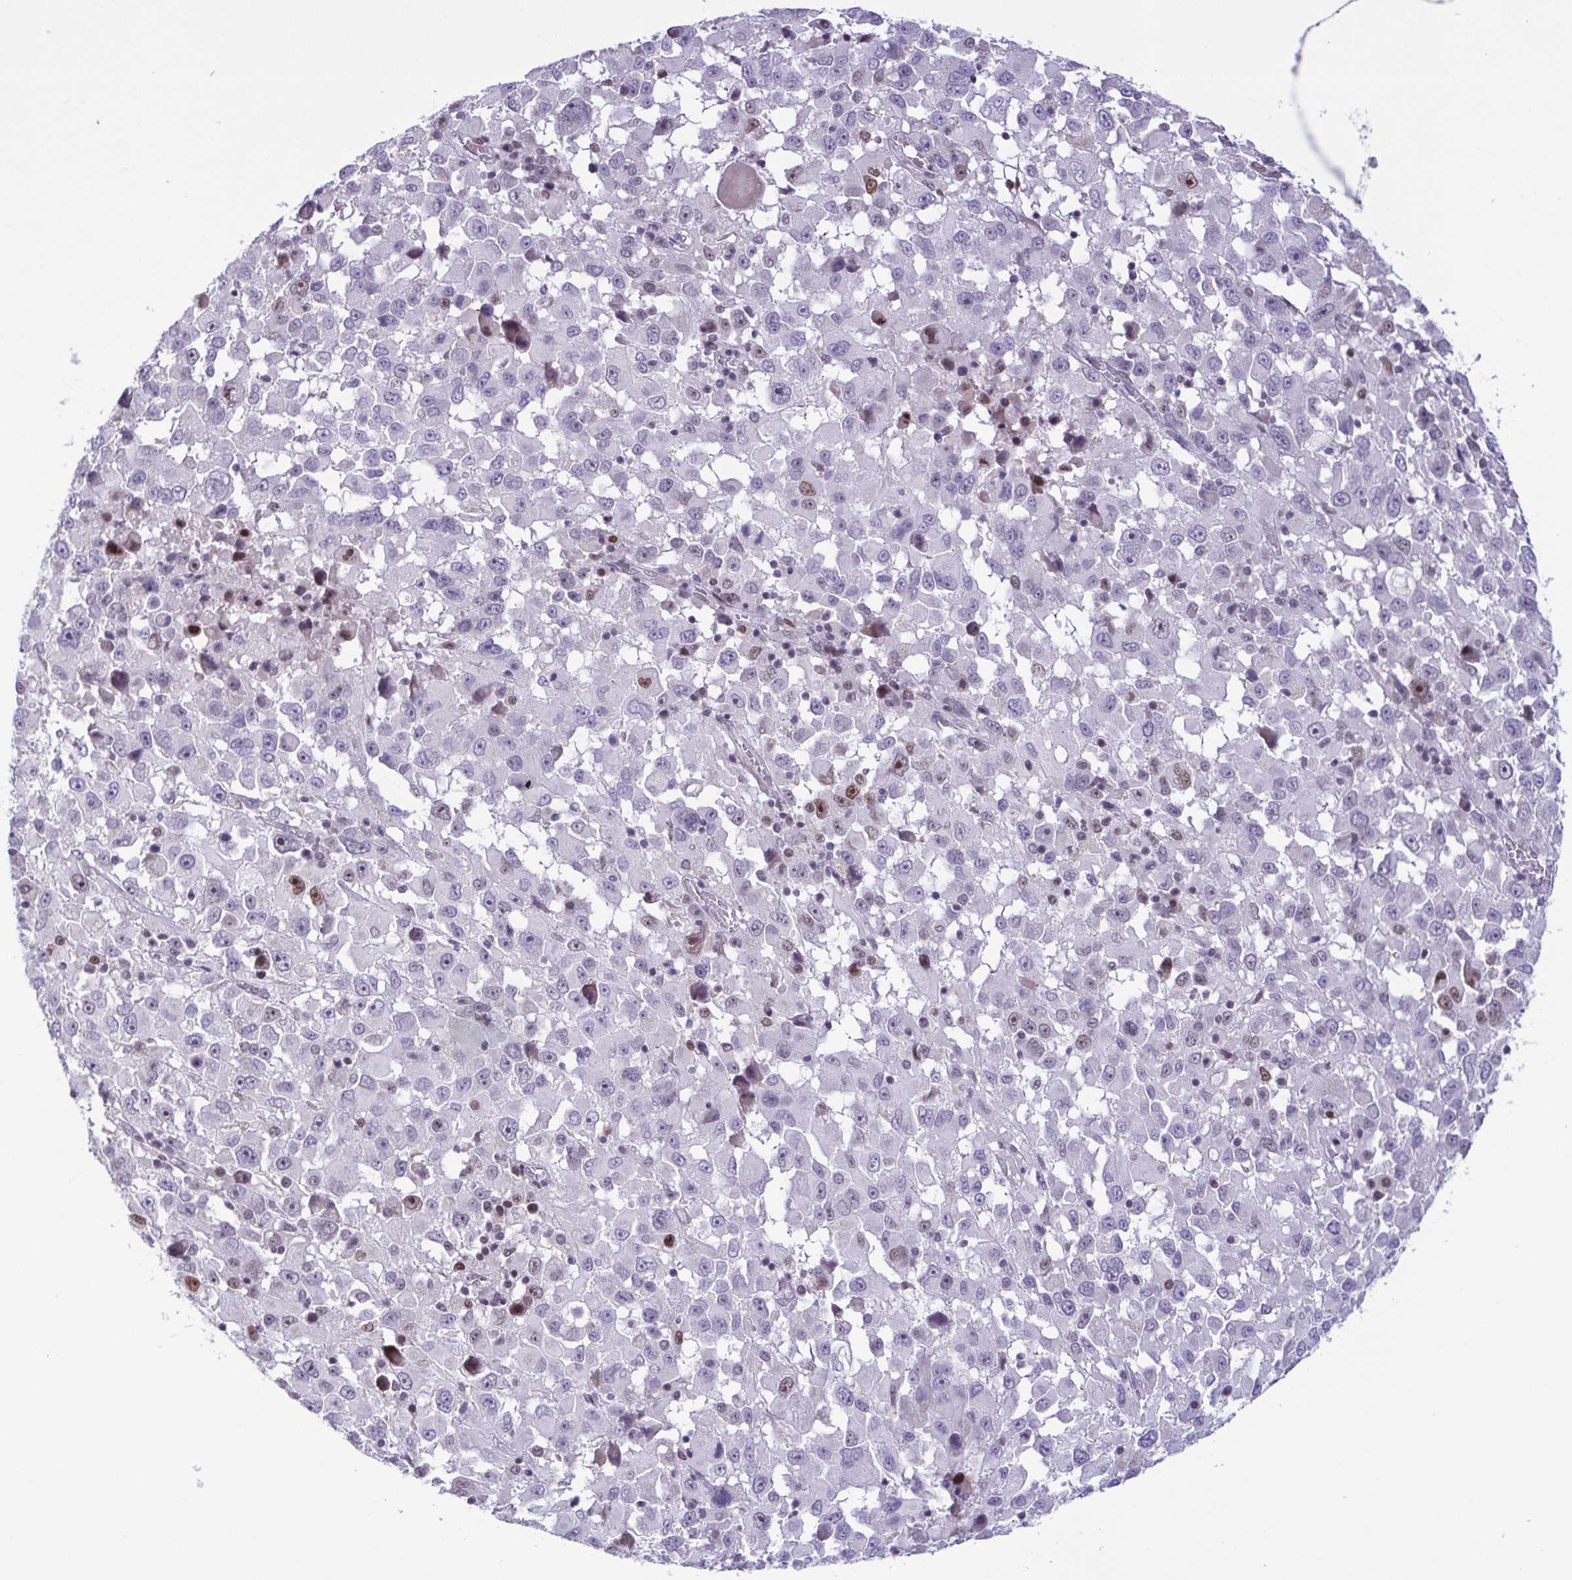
{"staining": {"intensity": "negative", "quantity": "none", "location": "none"}, "tissue": "melanoma", "cell_type": "Tumor cells", "image_type": "cancer", "snomed": [{"axis": "morphology", "description": "Malignant melanoma, Metastatic site"}, {"axis": "topography", "description": "Soft tissue"}], "caption": "Tumor cells show no significant positivity in melanoma.", "gene": "IRF1", "patient": {"sex": "male", "age": 50}}